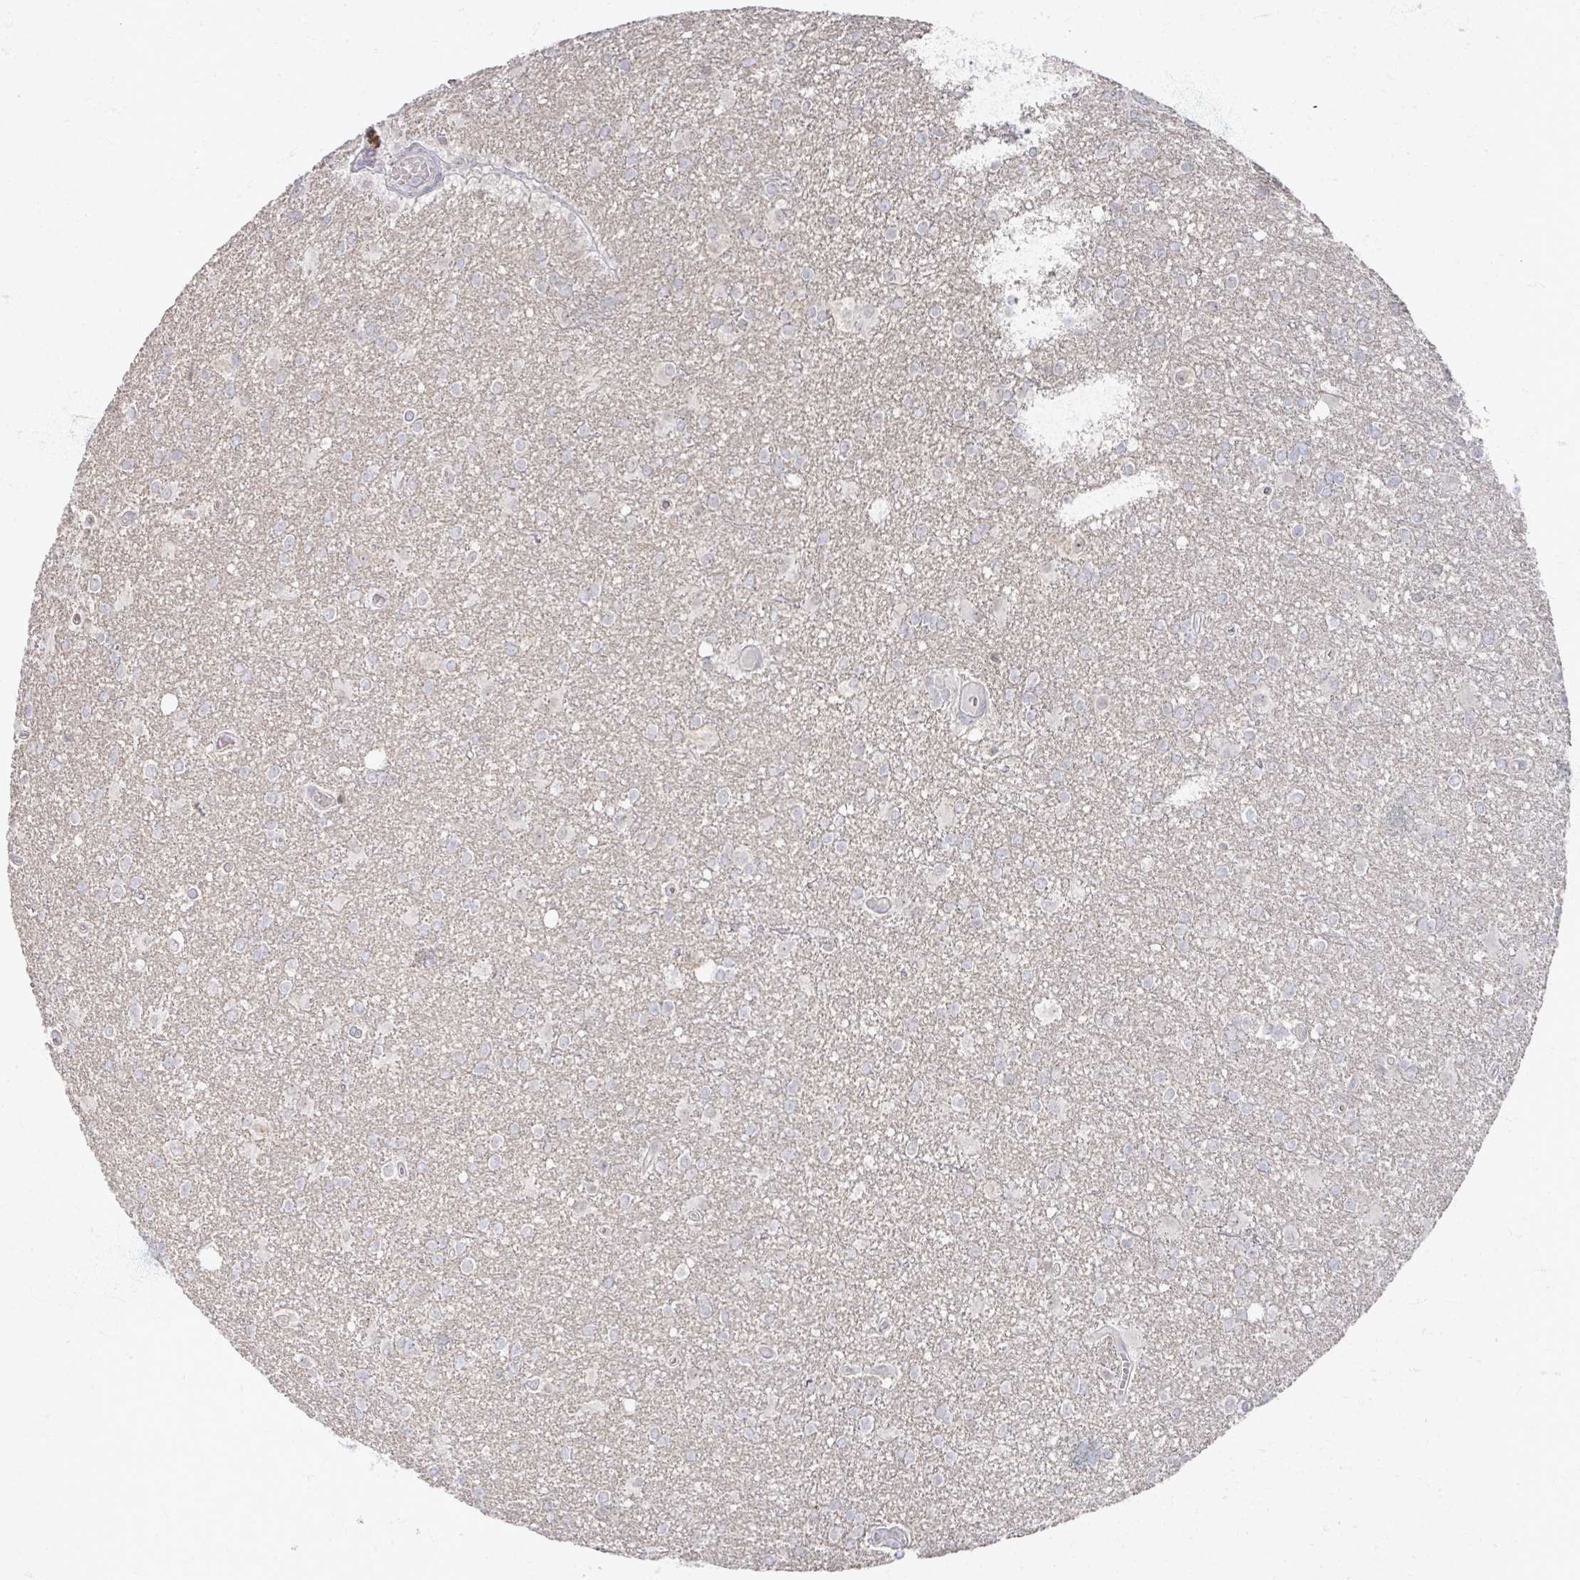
{"staining": {"intensity": "negative", "quantity": "none", "location": "none"}, "tissue": "glioma", "cell_type": "Tumor cells", "image_type": "cancer", "snomed": [{"axis": "morphology", "description": "Glioma, malignant, High grade"}, {"axis": "topography", "description": "Brain"}], "caption": "An image of glioma stained for a protein shows no brown staining in tumor cells.", "gene": "TTYH3", "patient": {"sex": "male", "age": 48}}